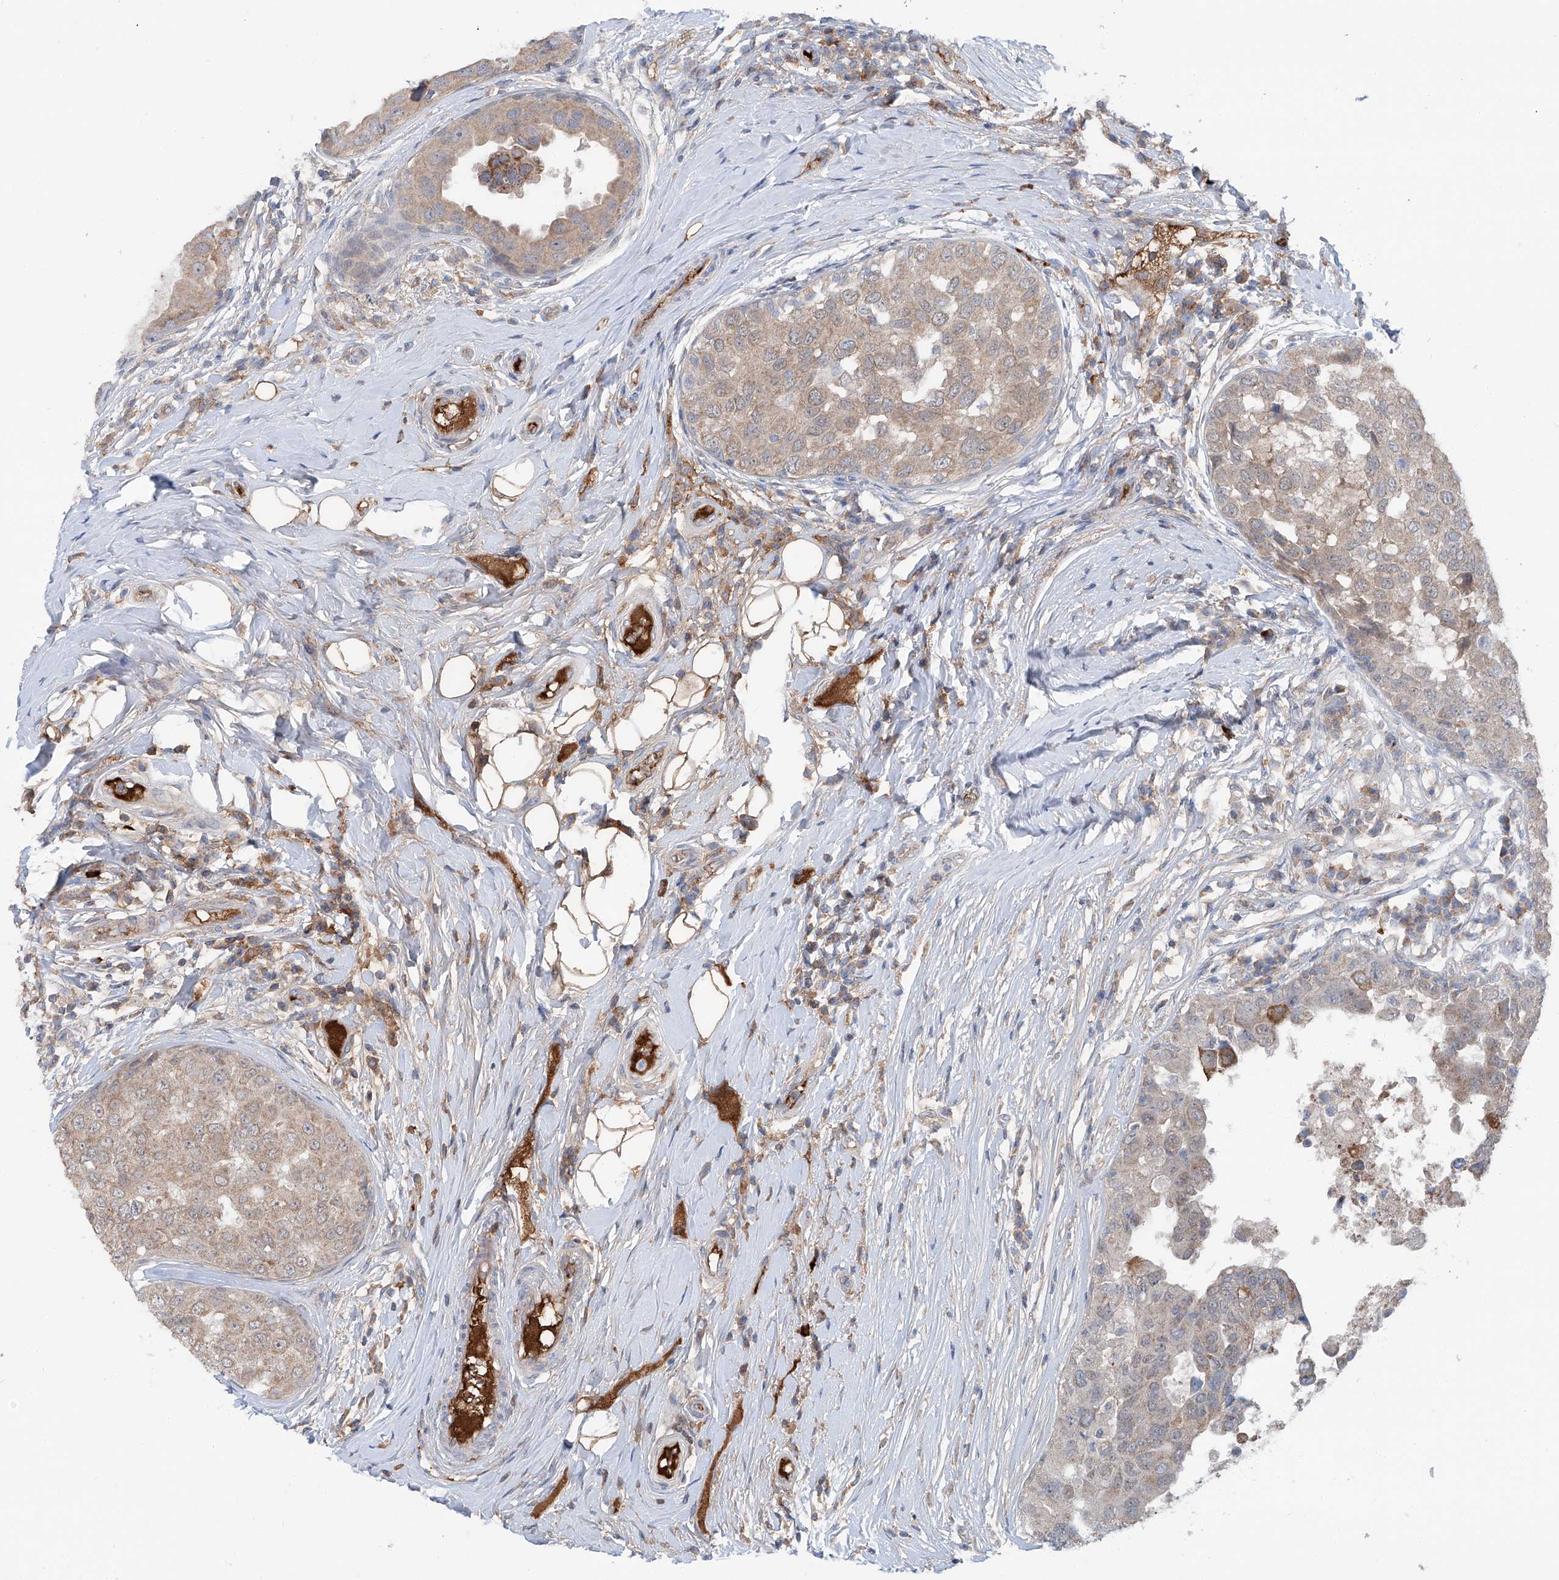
{"staining": {"intensity": "weak", "quantity": "25%-75%", "location": "cytoplasmic/membranous"}, "tissue": "breast cancer", "cell_type": "Tumor cells", "image_type": "cancer", "snomed": [{"axis": "morphology", "description": "Duct carcinoma"}, {"axis": "topography", "description": "Breast"}], "caption": "This histopathology image displays invasive ductal carcinoma (breast) stained with immunohistochemistry (IHC) to label a protein in brown. The cytoplasmic/membranous of tumor cells show weak positivity for the protein. Nuclei are counter-stained blue.", "gene": "SIX4", "patient": {"sex": "female", "age": 27}}